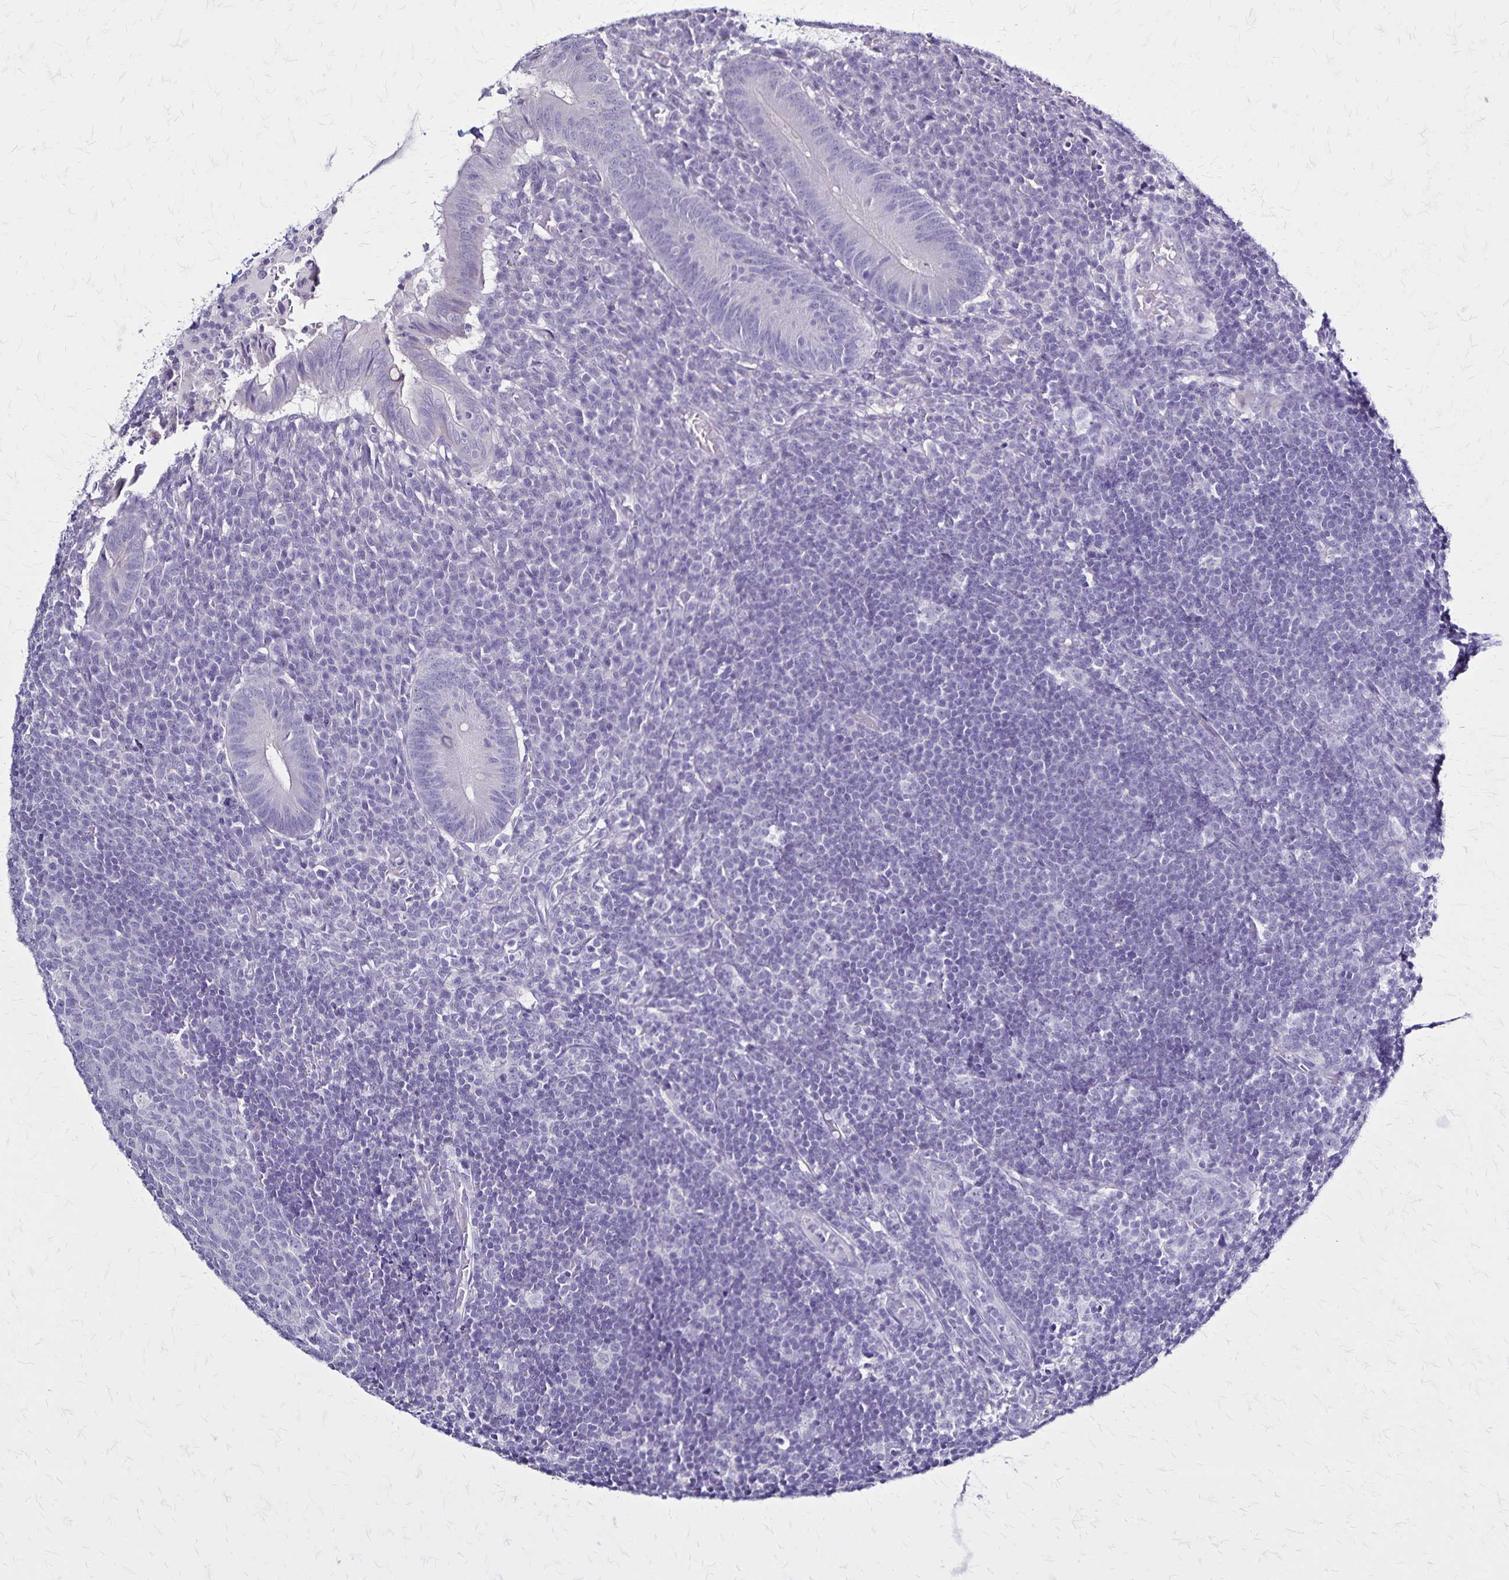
{"staining": {"intensity": "negative", "quantity": "none", "location": "none"}, "tissue": "appendix", "cell_type": "Glandular cells", "image_type": "normal", "snomed": [{"axis": "morphology", "description": "Normal tissue, NOS"}, {"axis": "topography", "description": "Appendix"}], "caption": "Glandular cells are negative for brown protein staining in benign appendix. (Brightfield microscopy of DAB immunohistochemistry (IHC) at high magnification).", "gene": "PLXNA4", "patient": {"sex": "male", "age": 18}}